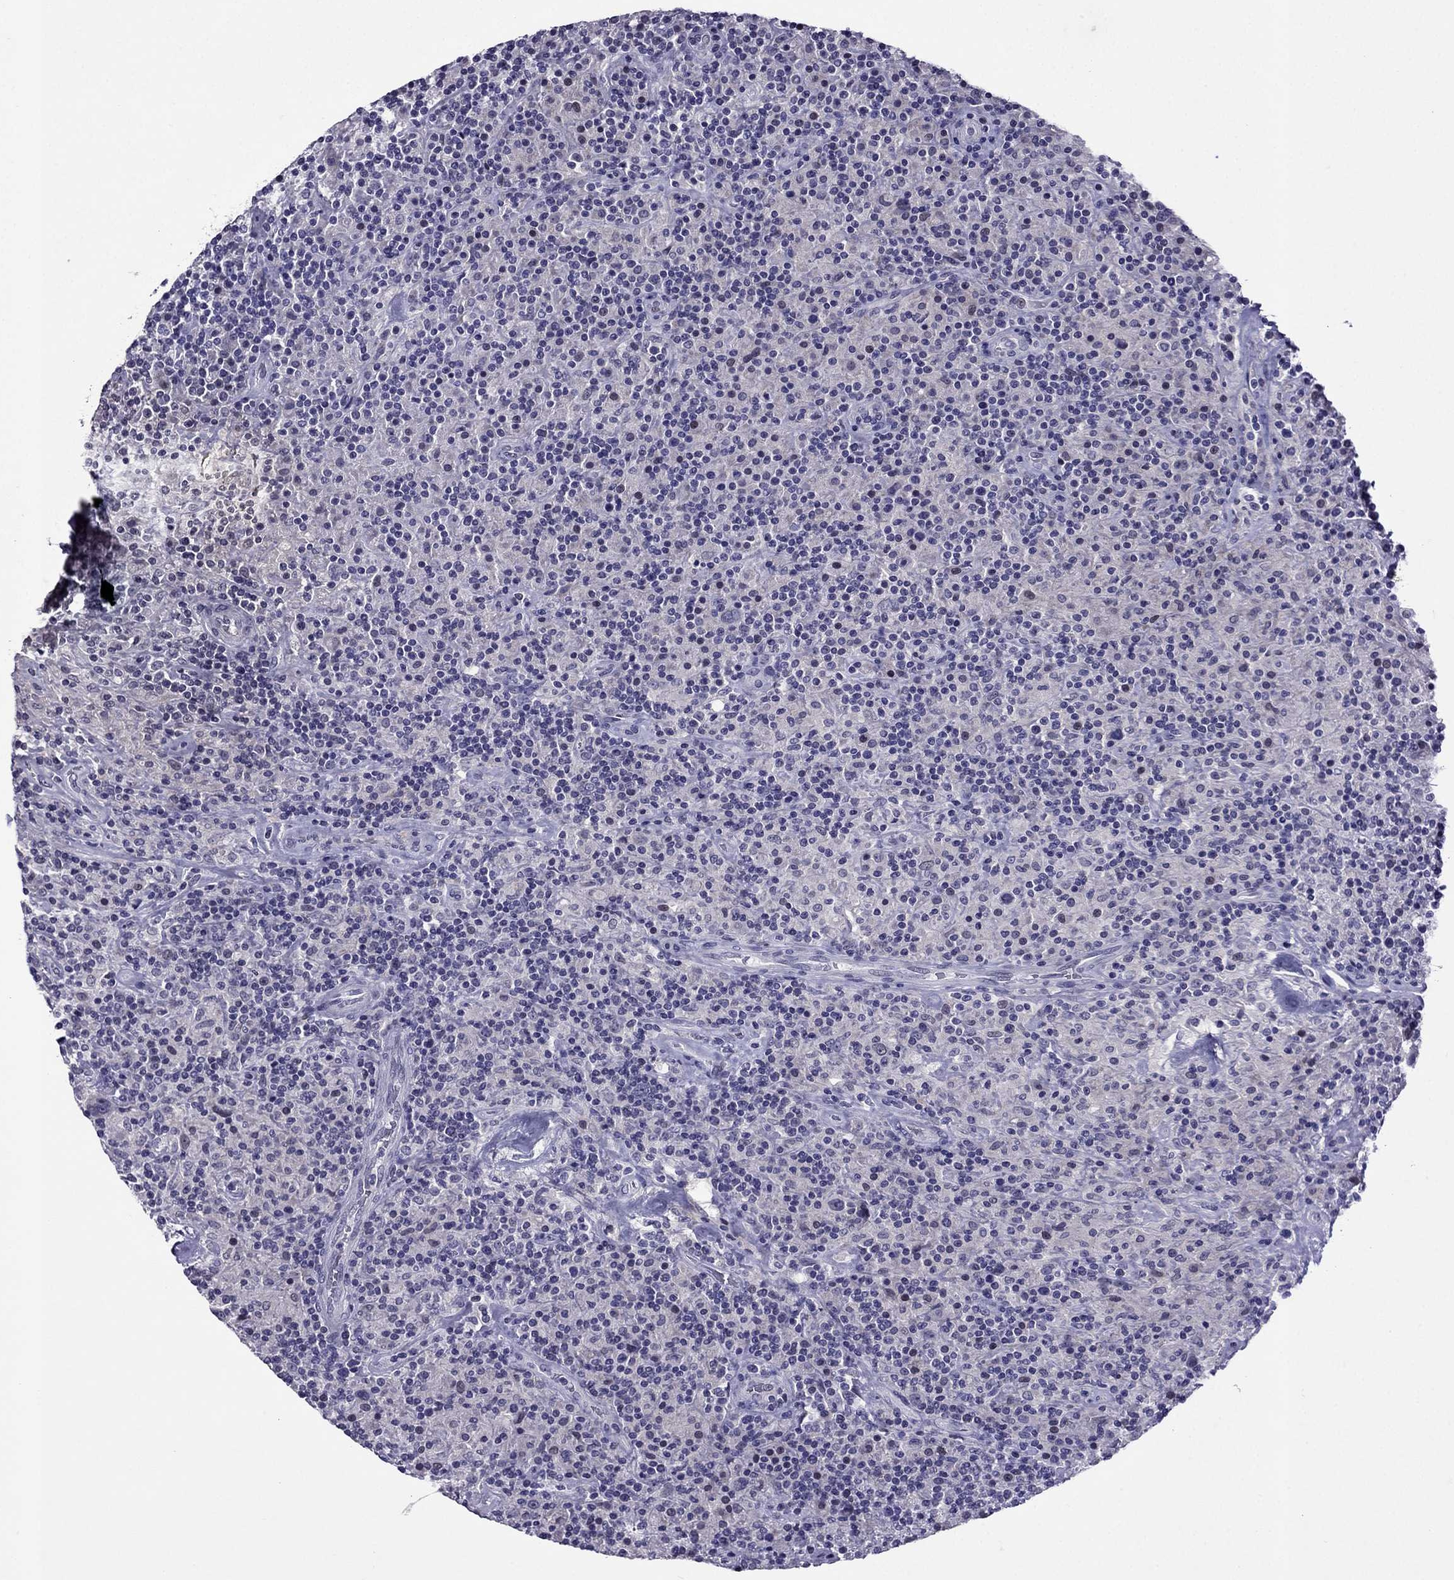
{"staining": {"intensity": "negative", "quantity": "none", "location": "none"}, "tissue": "lymphoma", "cell_type": "Tumor cells", "image_type": "cancer", "snomed": [{"axis": "morphology", "description": "Hodgkin's disease, NOS"}, {"axis": "topography", "description": "Lymph node"}], "caption": "This micrograph is of lymphoma stained with immunohistochemistry to label a protein in brown with the nuclei are counter-stained blue. There is no expression in tumor cells.", "gene": "SPTBN4", "patient": {"sex": "male", "age": 70}}